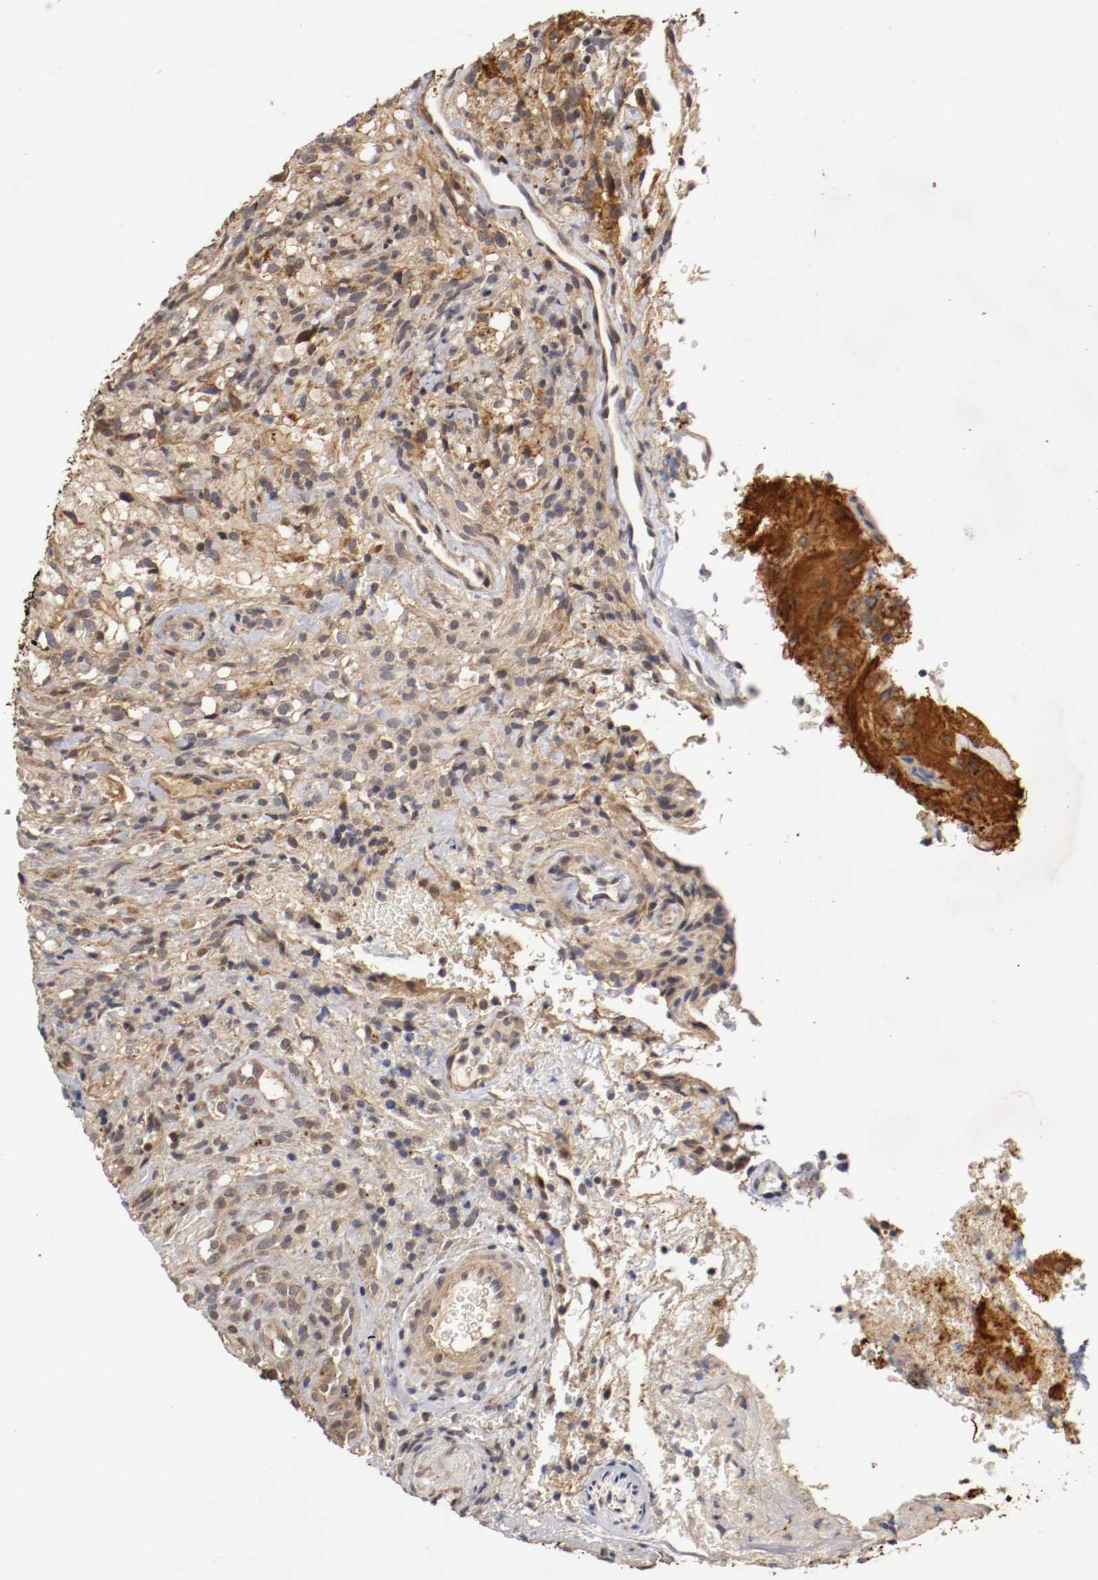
{"staining": {"intensity": "weak", "quantity": "25%-75%", "location": "cytoplasmic/membranous"}, "tissue": "glioma", "cell_type": "Tumor cells", "image_type": "cancer", "snomed": [{"axis": "morphology", "description": "Normal tissue, NOS"}, {"axis": "morphology", "description": "Glioma, malignant, High grade"}, {"axis": "topography", "description": "Cerebral cortex"}], "caption": "Protein expression analysis of human glioma reveals weak cytoplasmic/membranous expression in approximately 25%-75% of tumor cells. (DAB = brown stain, brightfield microscopy at high magnification).", "gene": "TNFRSF1B", "patient": {"sex": "male", "age": 75}}